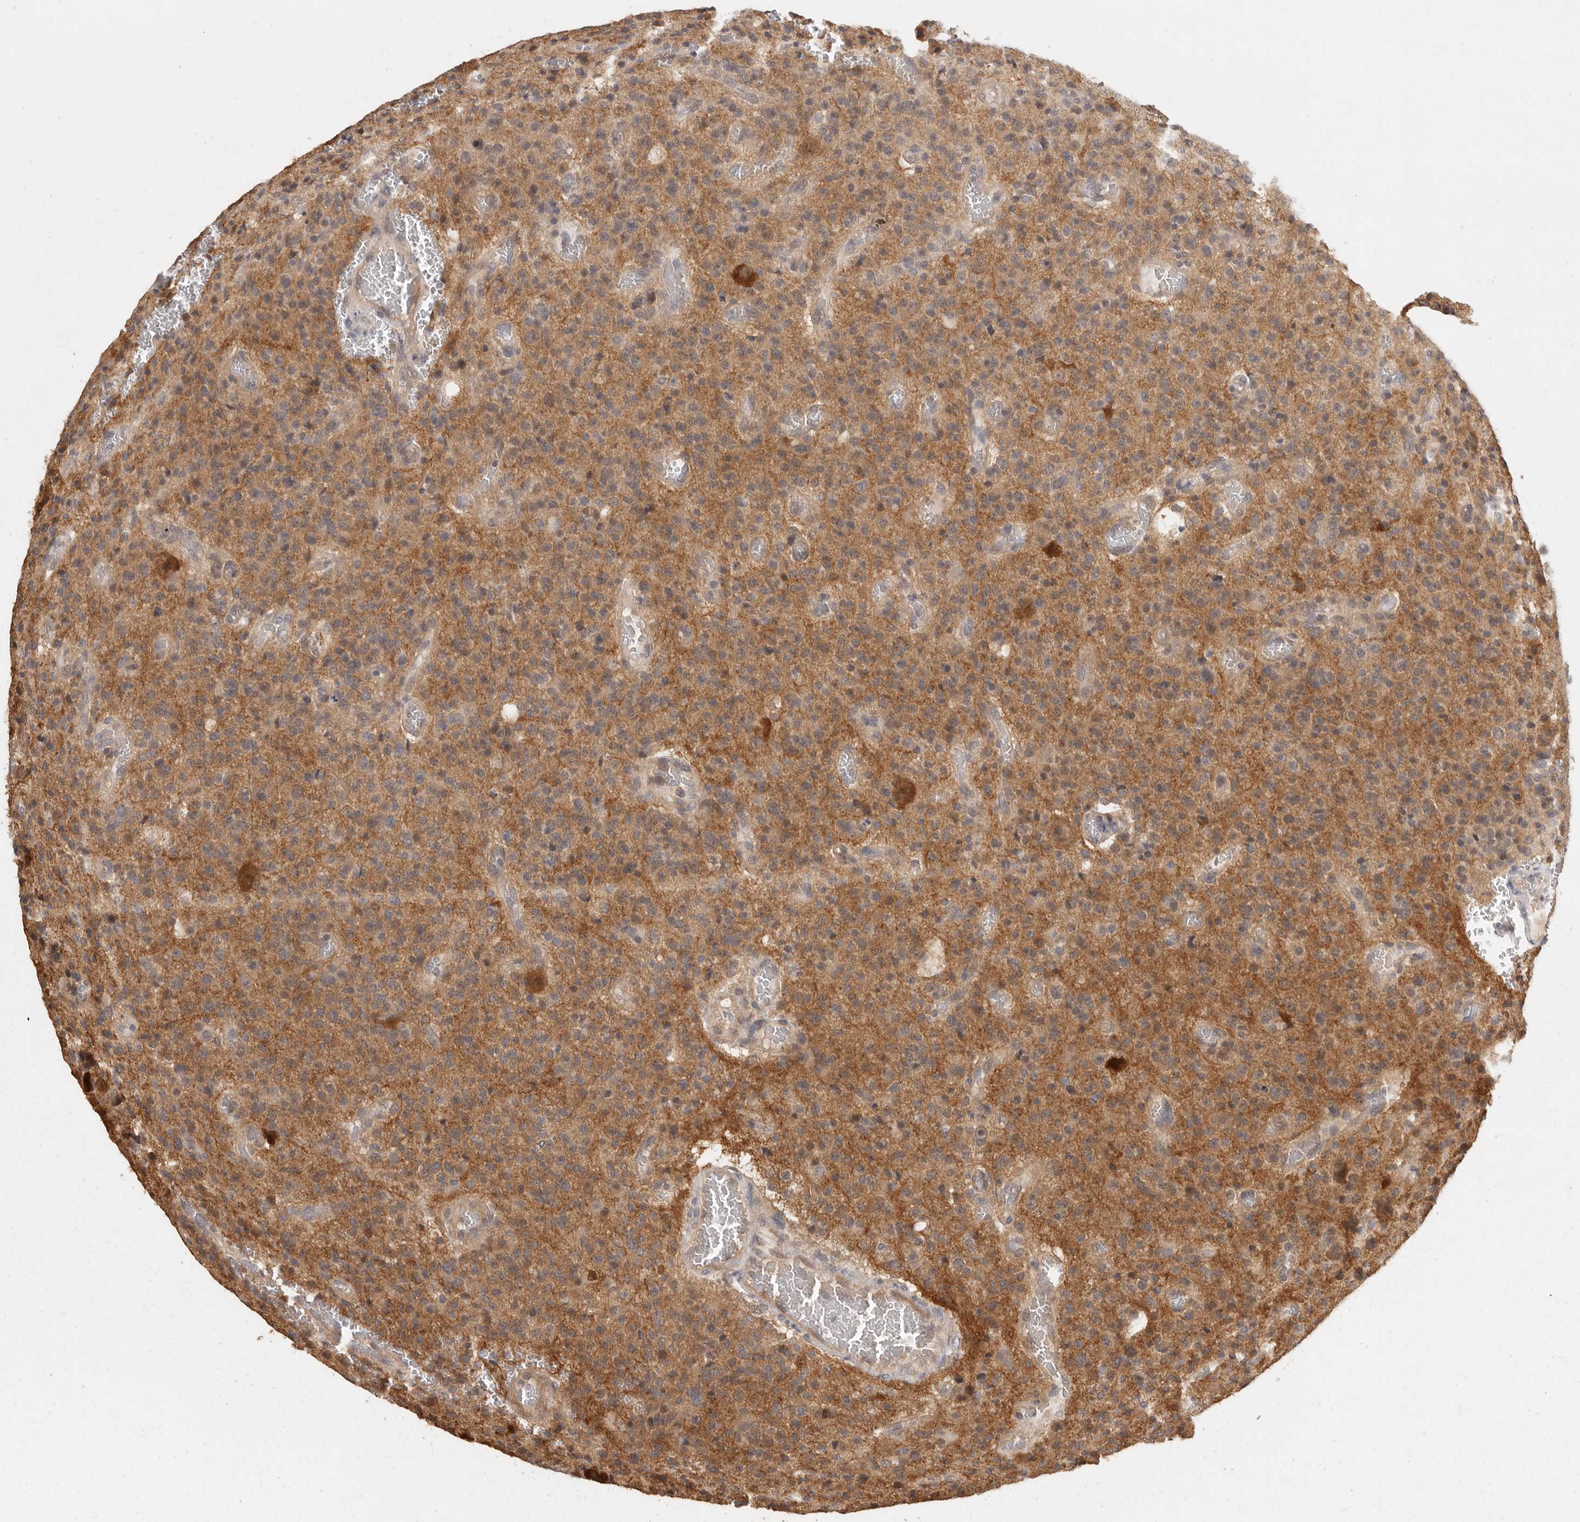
{"staining": {"intensity": "moderate", "quantity": "25%-75%", "location": "cytoplasmic/membranous"}, "tissue": "glioma", "cell_type": "Tumor cells", "image_type": "cancer", "snomed": [{"axis": "morphology", "description": "Glioma, malignant, High grade"}, {"axis": "topography", "description": "Brain"}], "caption": "Moderate cytoplasmic/membranous staining is seen in approximately 25%-75% of tumor cells in malignant high-grade glioma.", "gene": "BAIAP2", "patient": {"sex": "male", "age": 34}}